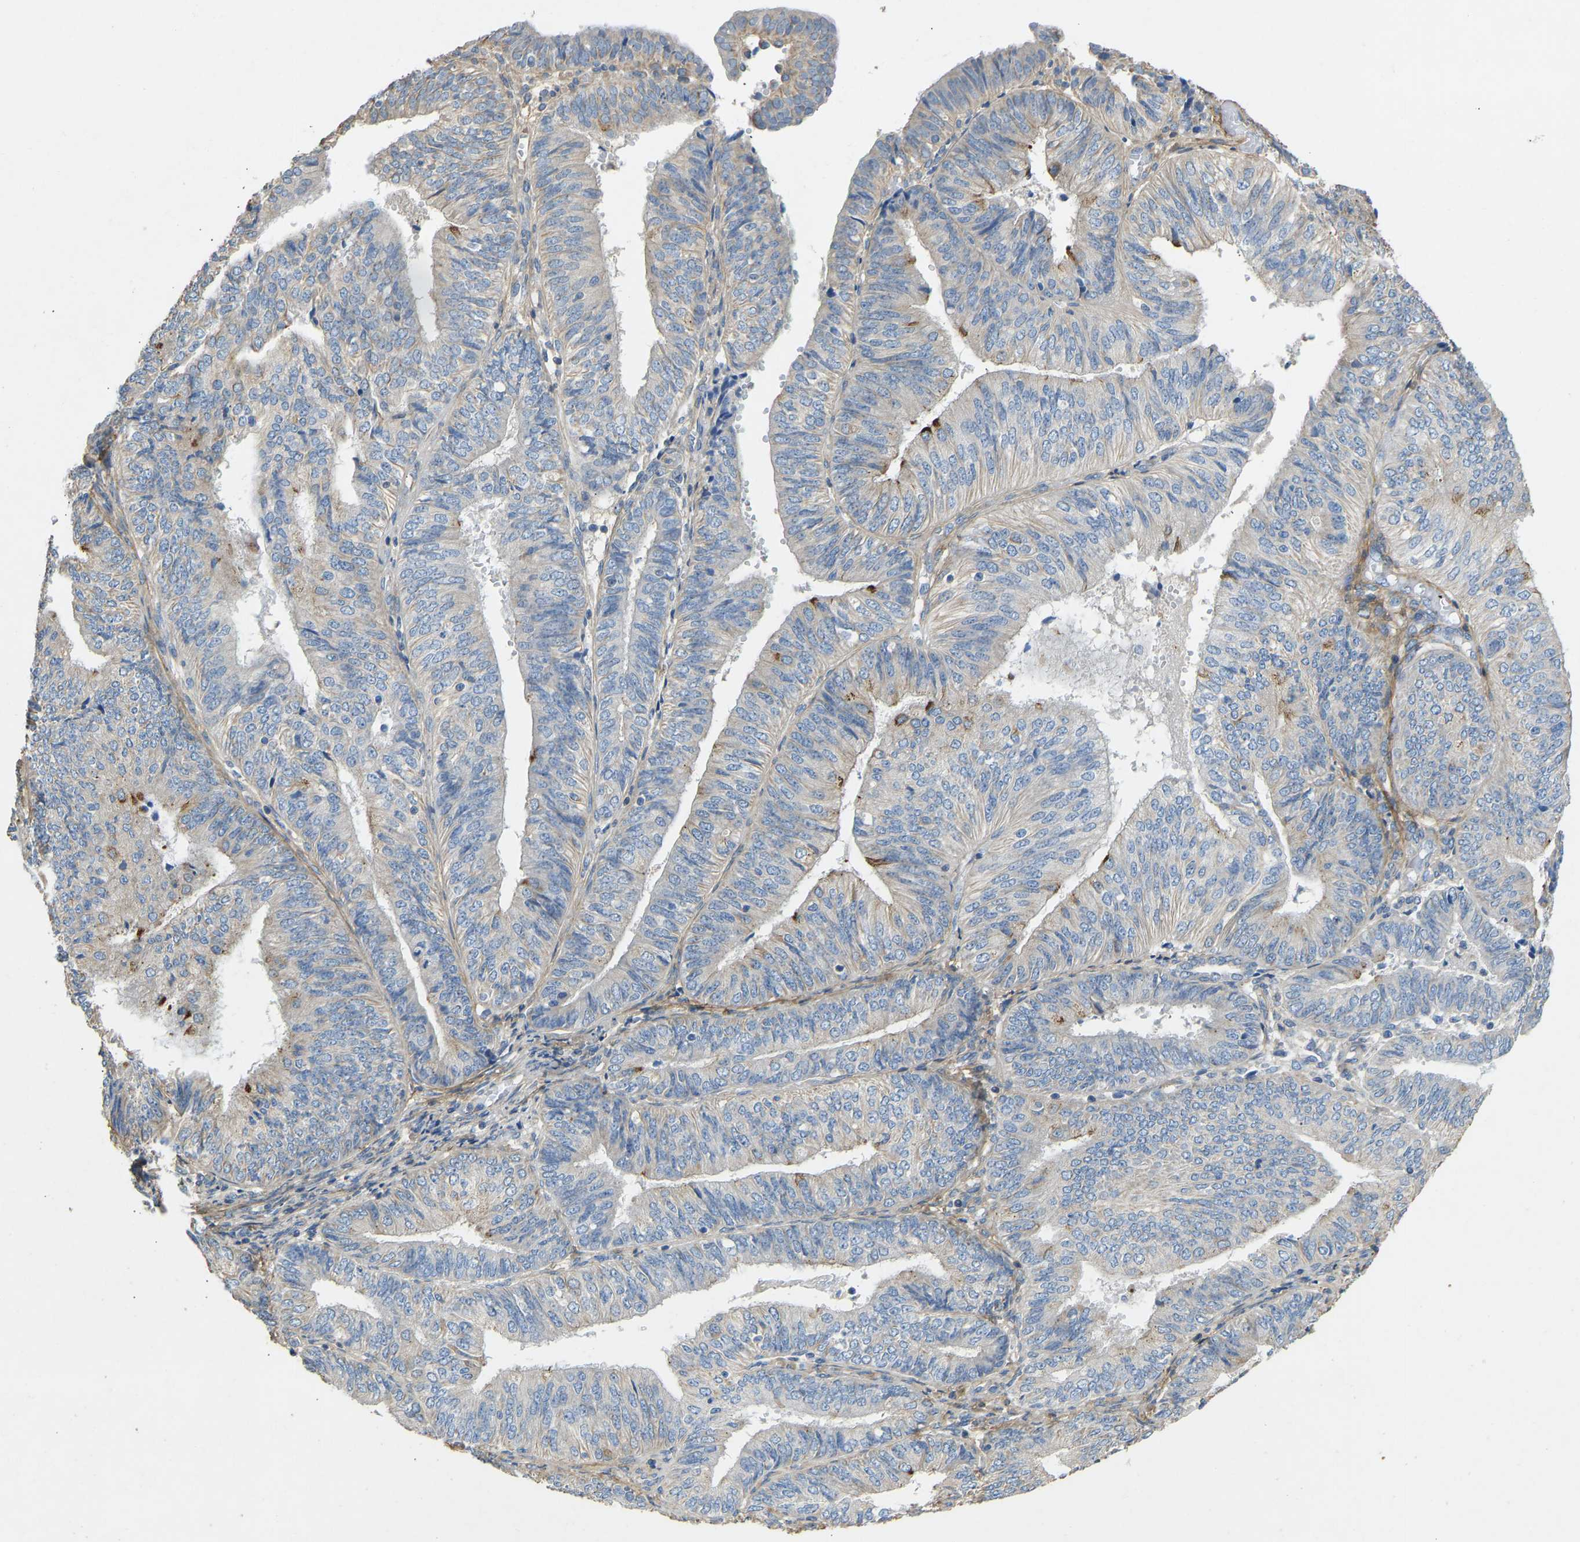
{"staining": {"intensity": "moderate", "quantity": "<25%", "location": "cytoplasmic/membranous"}, "tissue": "endometrial cancer", "cell_type": "Tumor cells", "image_type": "cancer", "snomed": [{"axis": "morphology", "description": "Adenocarcinoma, NOS"}, {"axis": "topography", "description": "Endometrium"}], "caption": "Brown immunohistochemical staining in adenocarcinoma (endometrial) demonstrates moderate cytoplasmic/membranous positivity in about <25% of tumor cells. (DAB (3,3'-diaminobenzidine) IHC with brightfield microscopy, high magnification).", "gene": "TECTA", "patient": {"sex": "female", "age": 58}}